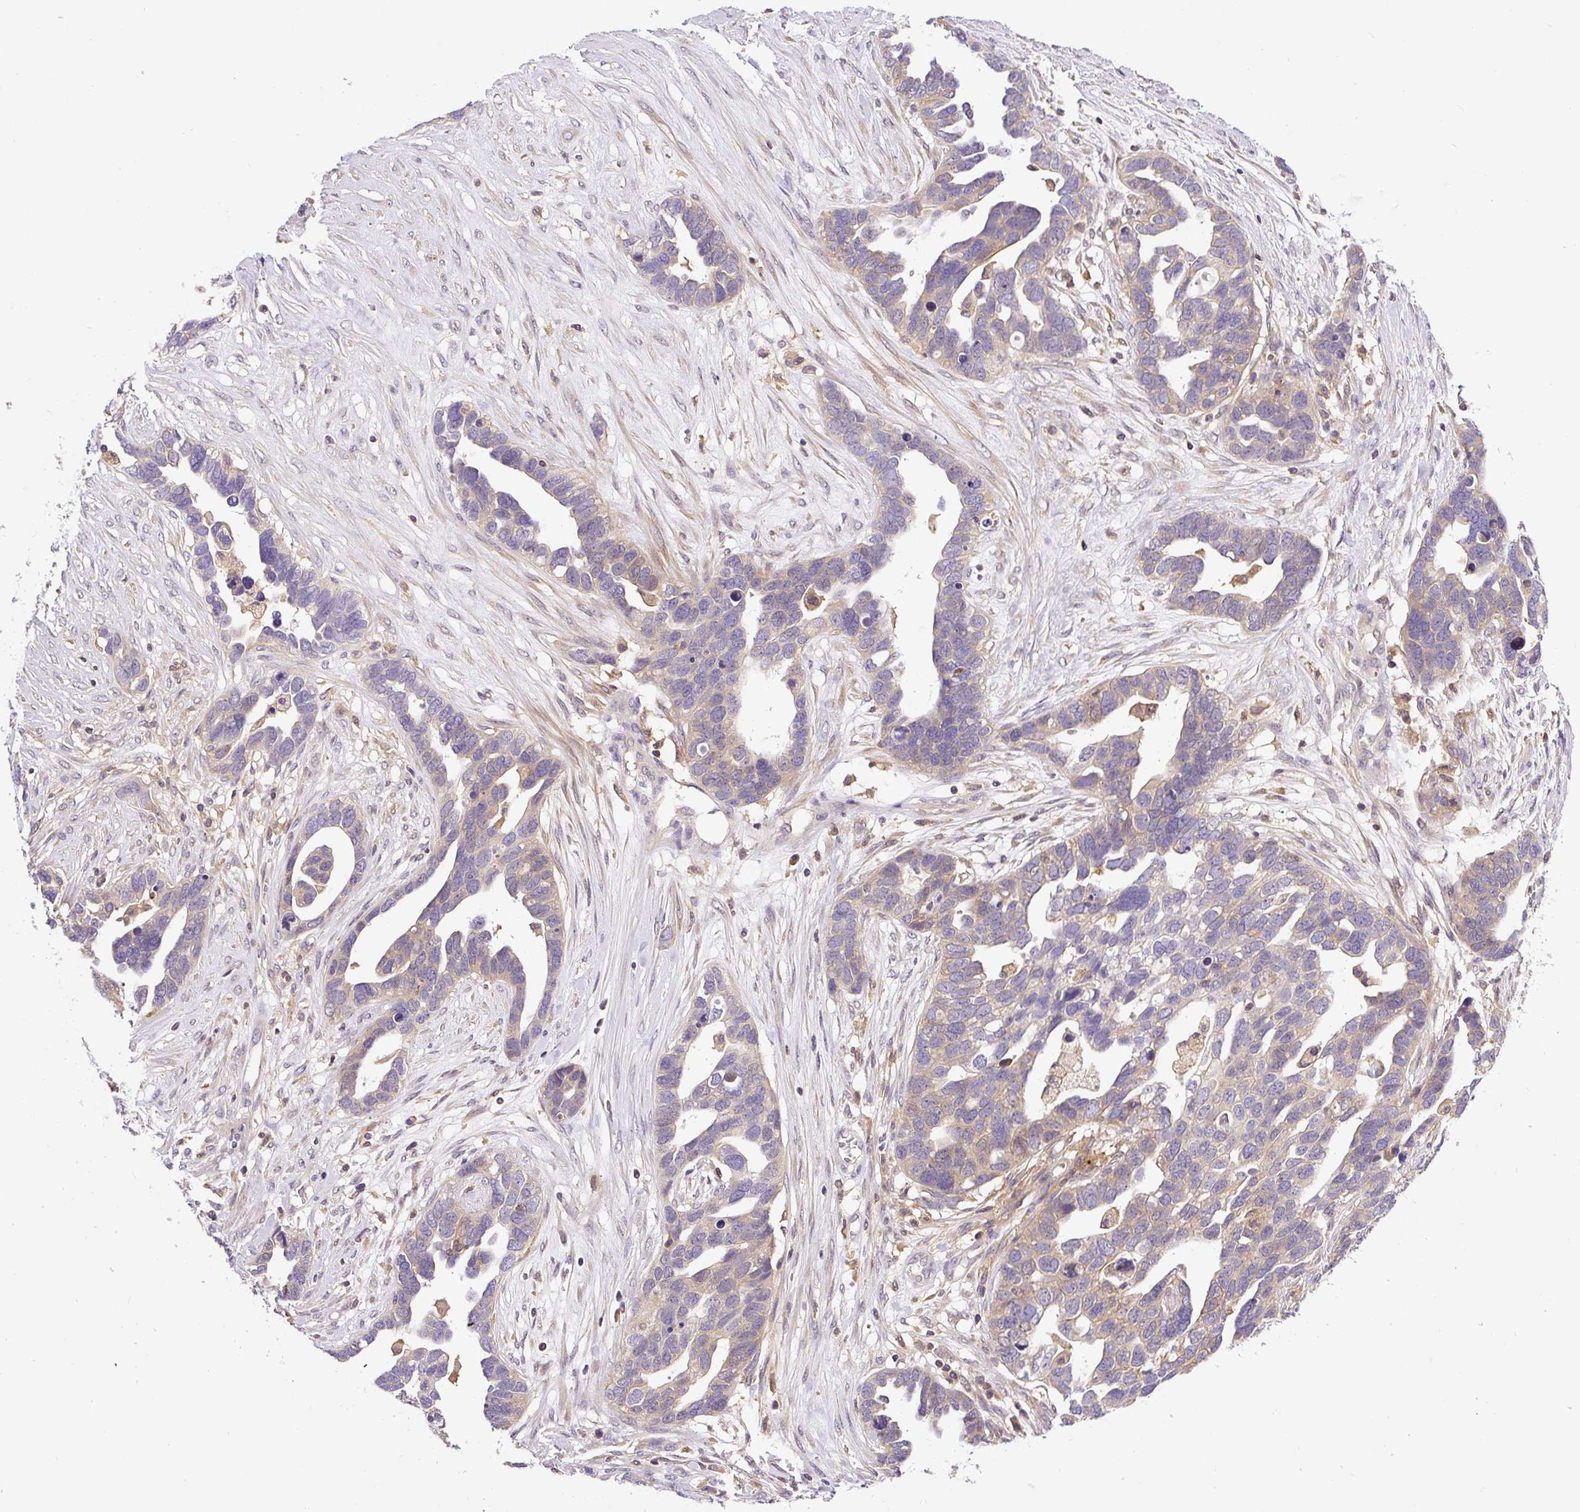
{"staining": {"intensity": "weak", "quantity": ">75%", "location": "cytoplasmic/membranous"}, "tissue": "ovarian cancer", "cell_type": "Tumor cells", "image_type": "cancer", "snomed": [{"axis": "morphology", "description": "Cystadenocarcinoma, serous, NOS"}, {"axis": "topography", "description": "Ovary"}], "caption": "This histopathology image displays immunohistochemistry (IHC) staining of ovarian cancer (serous cystadenocarcinoma), with low weak cytoplasmic/membranous positivity in about >75% of tumor cells.", "gene": "CCDC28A", "patient": {"sex": "female", "age": 54}}